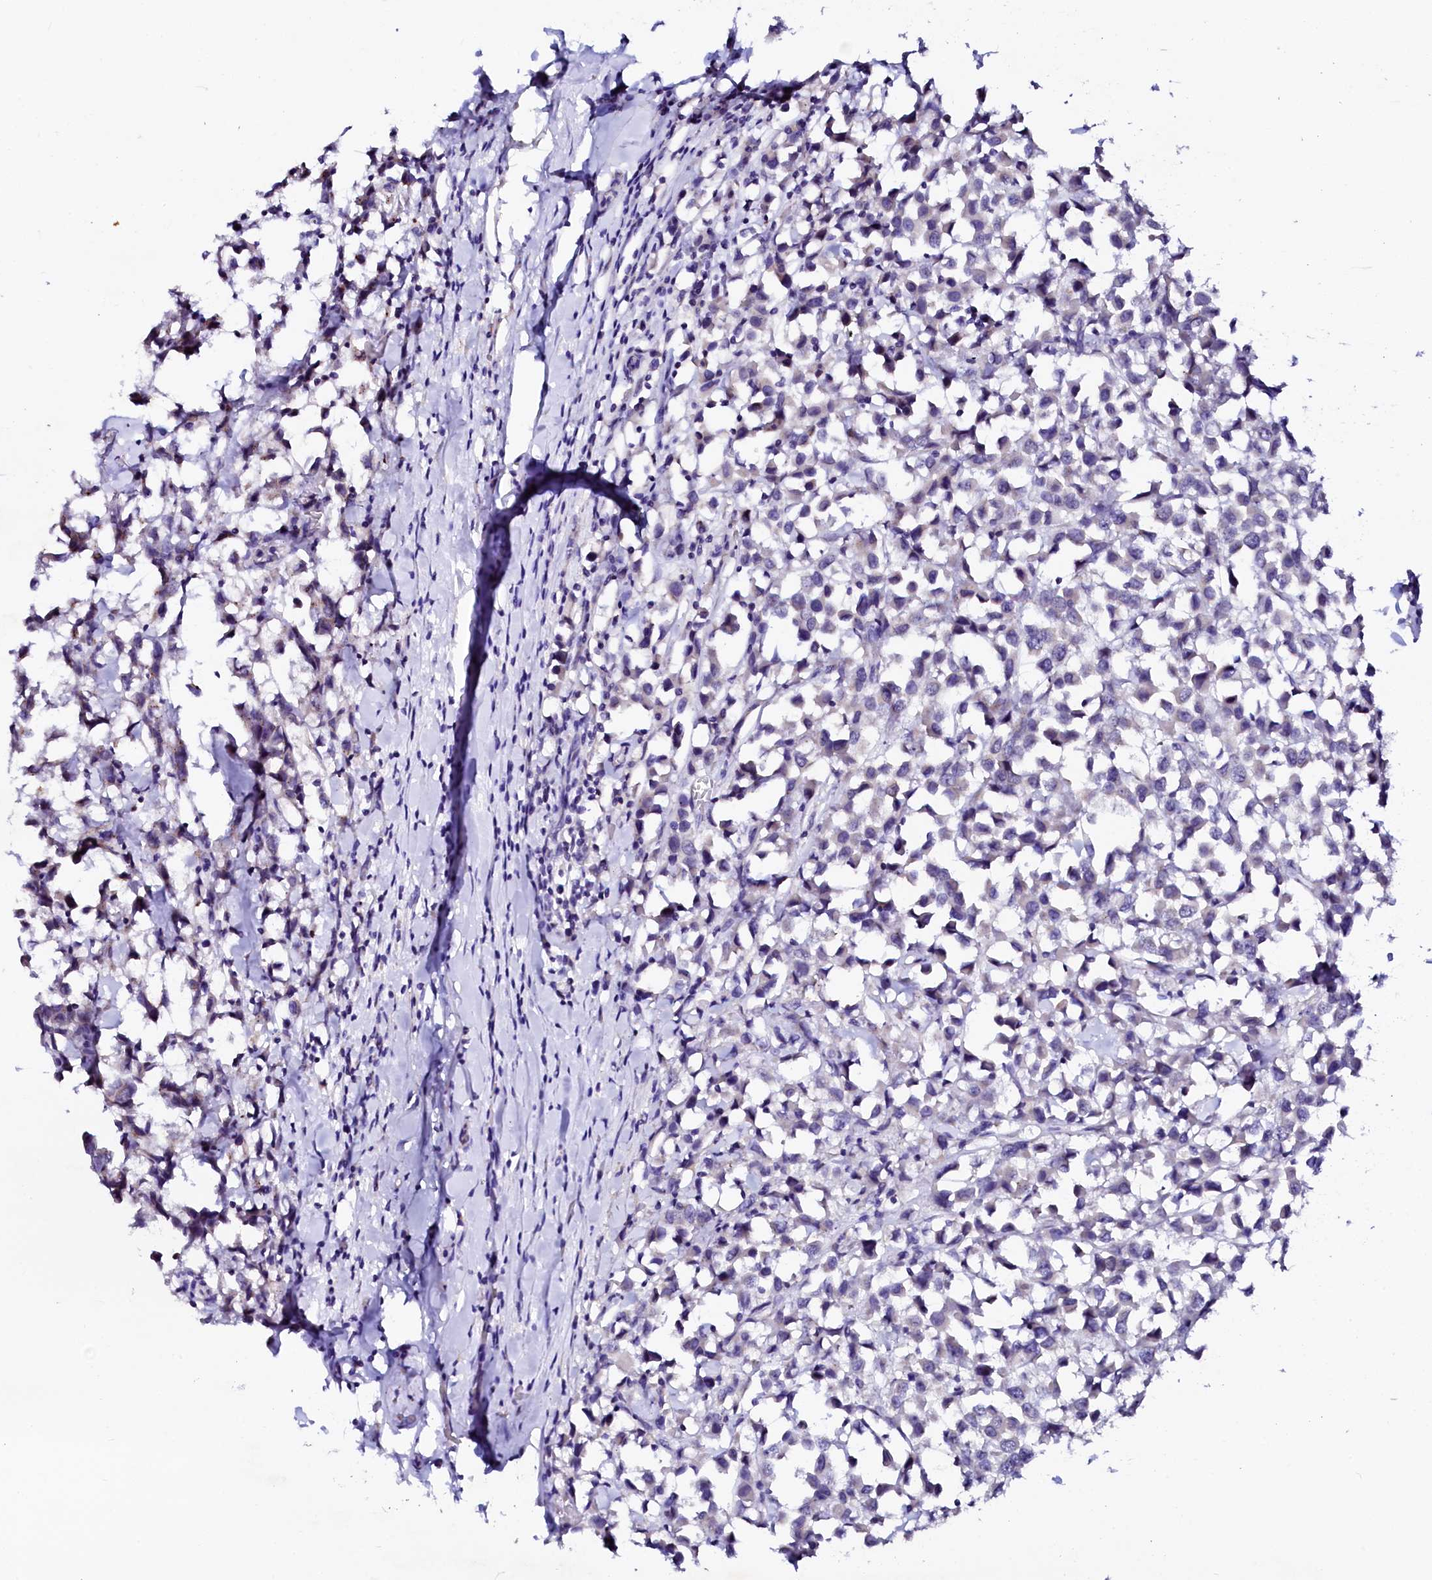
{"staining": {"intensity": "negative", "quantity": "none", "location": "none"}, "tissue": "breast cancer", "cell_type": "Tumor cells", "image_type": "cancer", "snomed": [{"axis": "morphology", "description": "Duct carcinoma"}, {"axis": "topography", "description": "Breast"}], "caption": "A photomicrograph of breast cancer stained for a protein displays no brown staining in tumor cells. (DAB immunohistochemistry visualized using brightfield microscopy, high magnification).", "gene": "NALF1", "patient": {"sex": "female", "age": 61}}